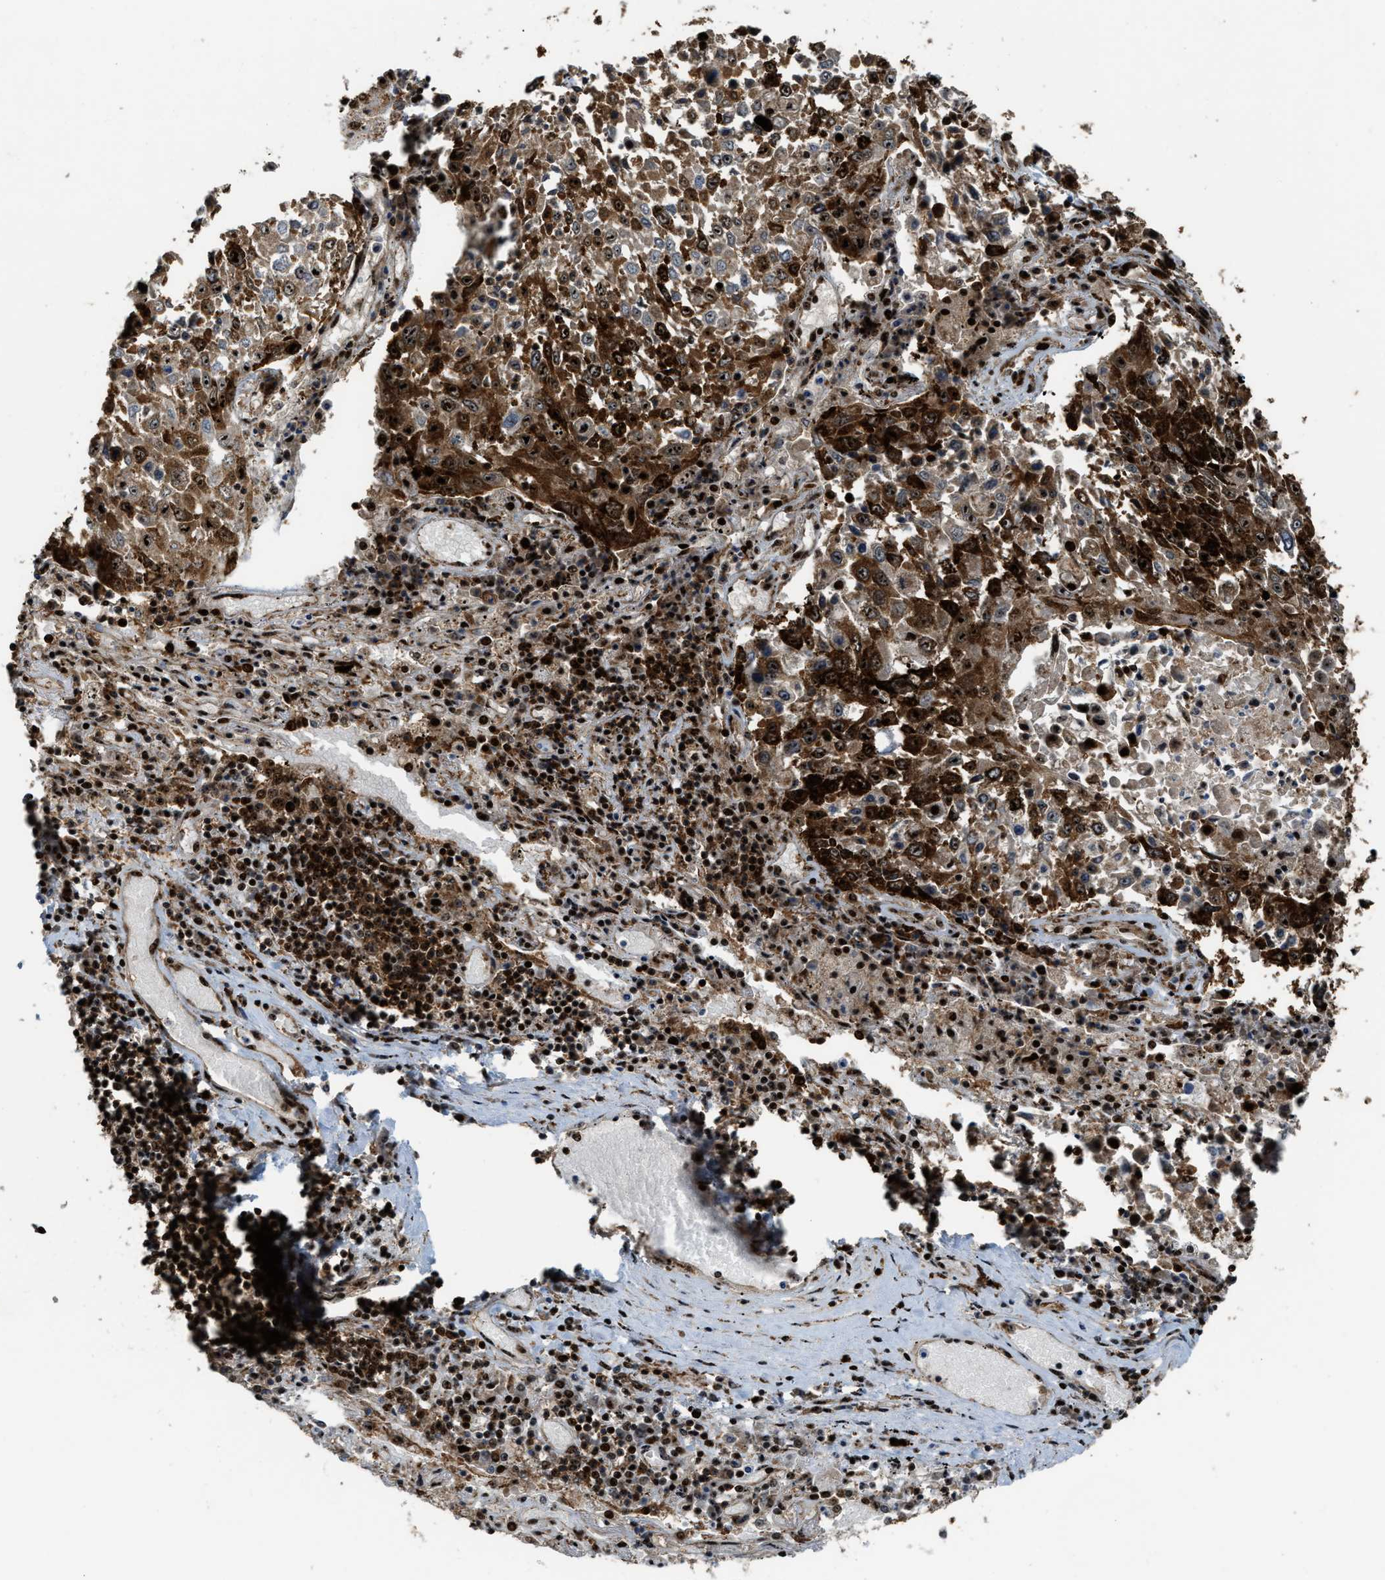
{"staining": {"intensity": "strong", "quantity": ">75%", "location": "cytoplasmic/membranous,nuclear"}, "tissue": "lung cancer", "cell_type": "Tumor cells", "image_type": "cancer", "snomed": [{"axis": "morphology", "description": "Squamous cell carcinoma, NOS"}, {"axis": "topography", "description": "Lung"}], "caption": "Human lung cancer stained with a protein marker demonstrates strong staining in tumor cells.", "gene": "ZNF687", "patient": {"sex": "male", "age": 65}}